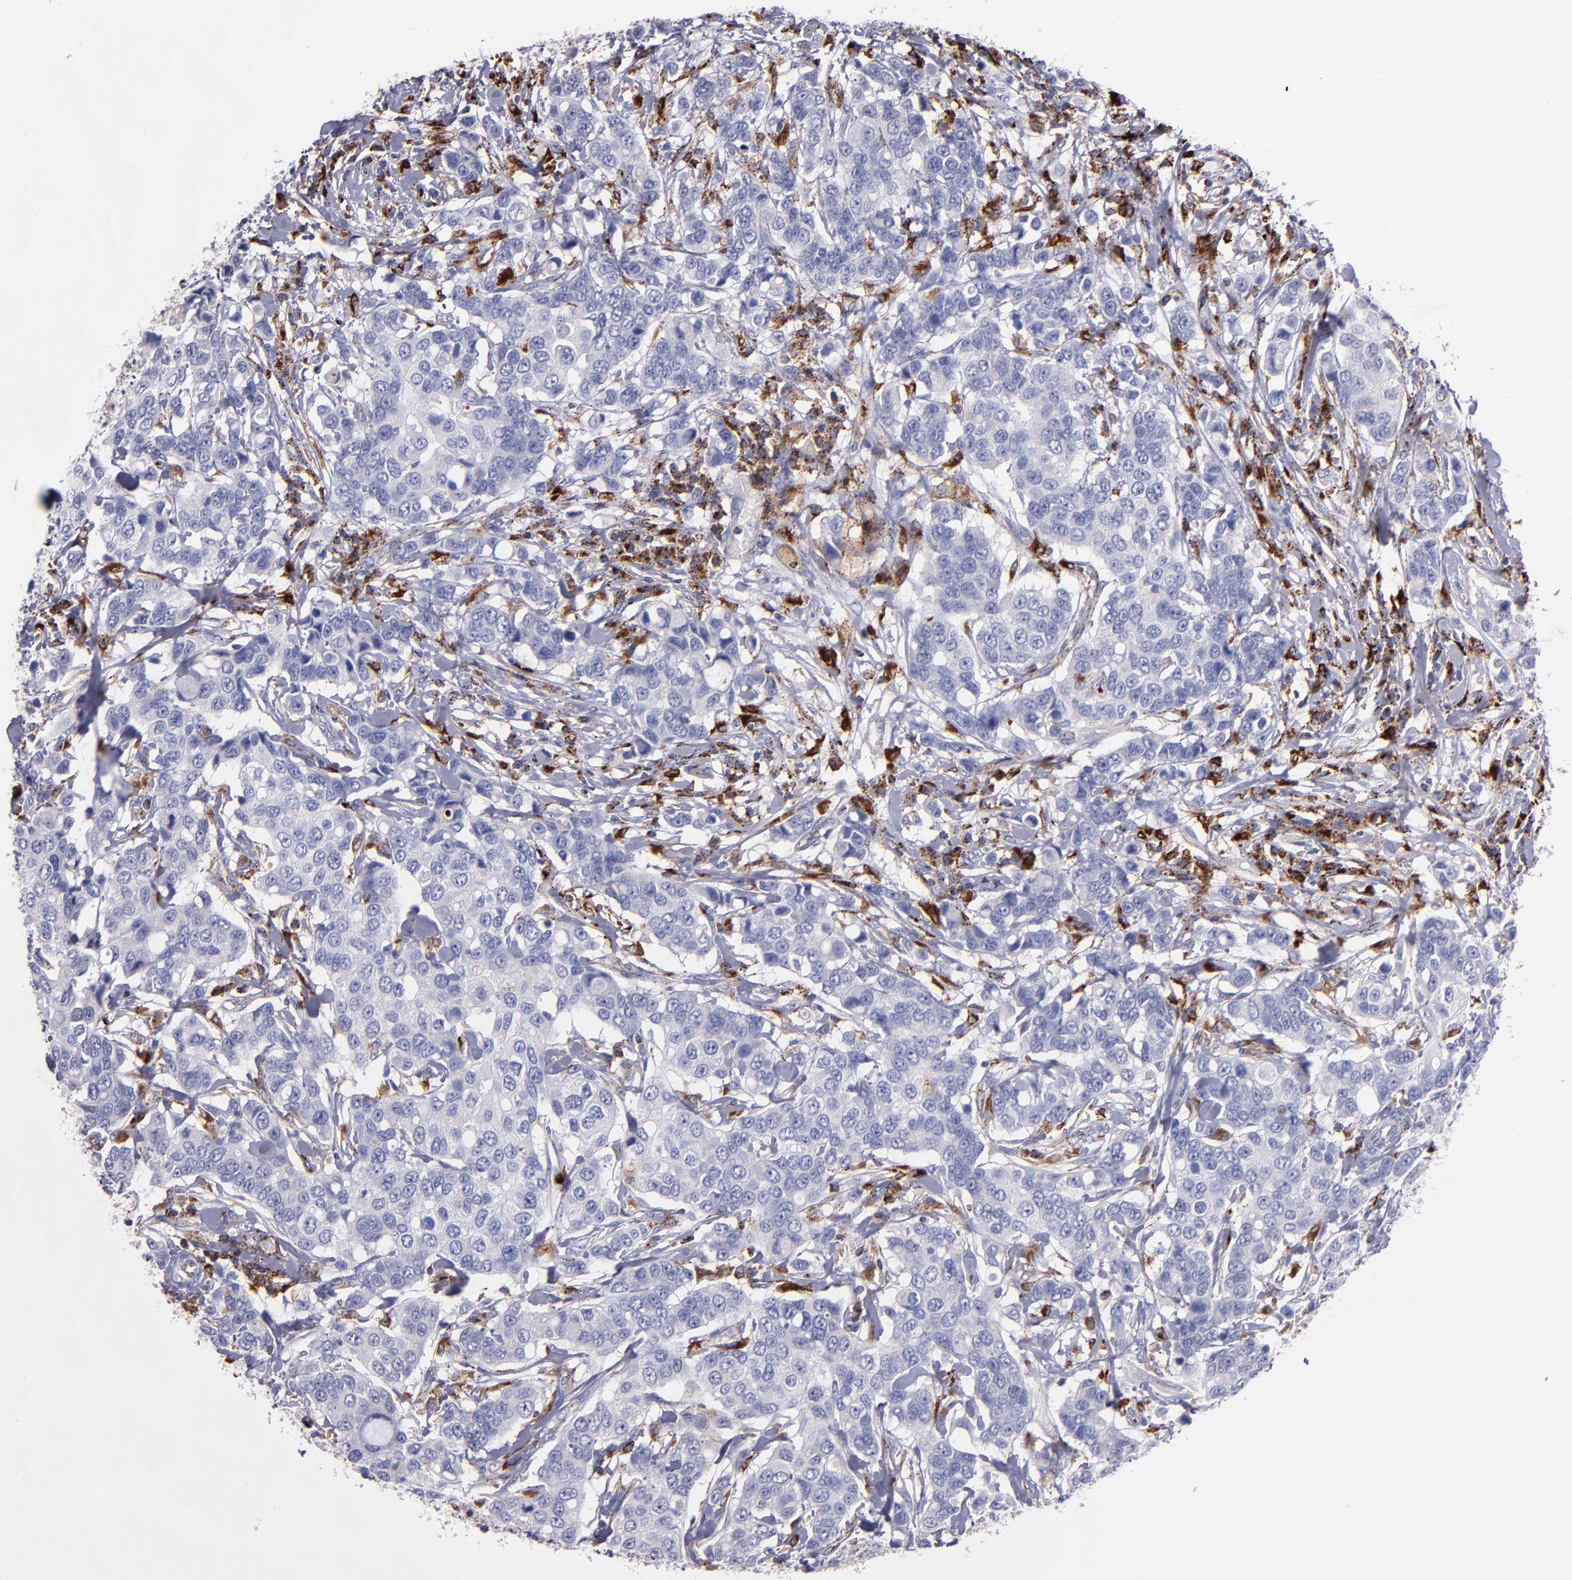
{"staining": {"intensity": "negative", "quantity": "none", "location": "none"}, "tissue": "breast cancer", "cell_type": "Tumor cells", "image_type": "cancer", "snomed": [{"axis": "morphology", "description": "Duct carcinoma"}, {"axis": "topography", "description": "Breast"}], "caption": "A high-resolution photomicrograph shows immunohistochemistry staining of infiltrating ductal carcinoma (breast), which demonstrates no significant staining in tumor cells.", "gene": "CTSS", "patient": {"sex": "female", "age": 27}}